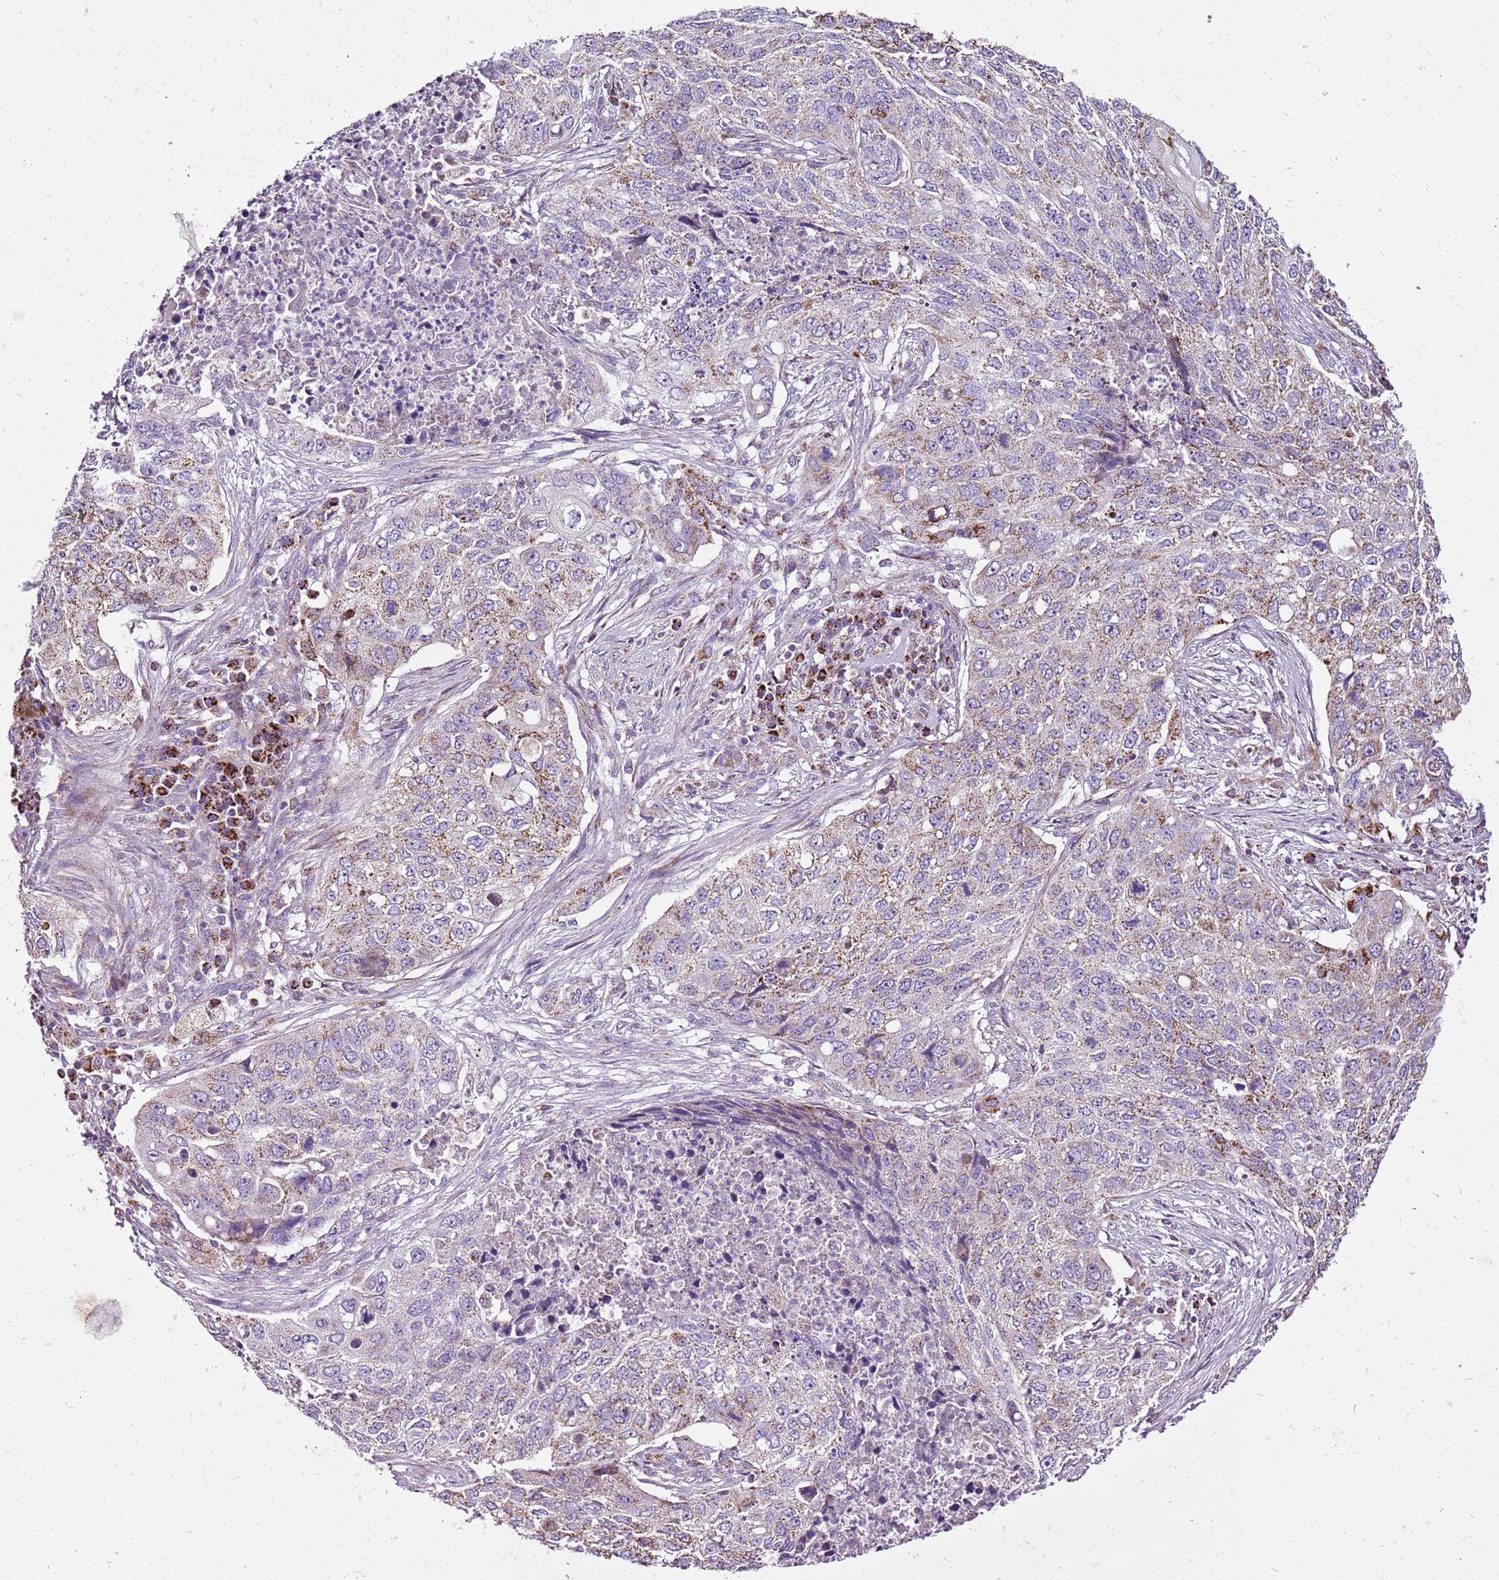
{"staining": {"intensity": "moderate", "quantity": ">75%", "location": "cytoplasmic/membranous"}, "tissue": "lung cancer", "cell_type": "Tumor cells", "image_type": "cancer", "snomed": [{"axis": "morphology", "description": "Squamous cell carcinoma, NOS"}, {"axis": "topography", "description": "Lung"}], "caption": "Human lung cancer stained with a brown dye displays moderate cytoplasmic/membranous positive expression in approximately >75% of tumor cells.", "gene": "GCDH", "patient": {"sex": "female", "age": 63}}